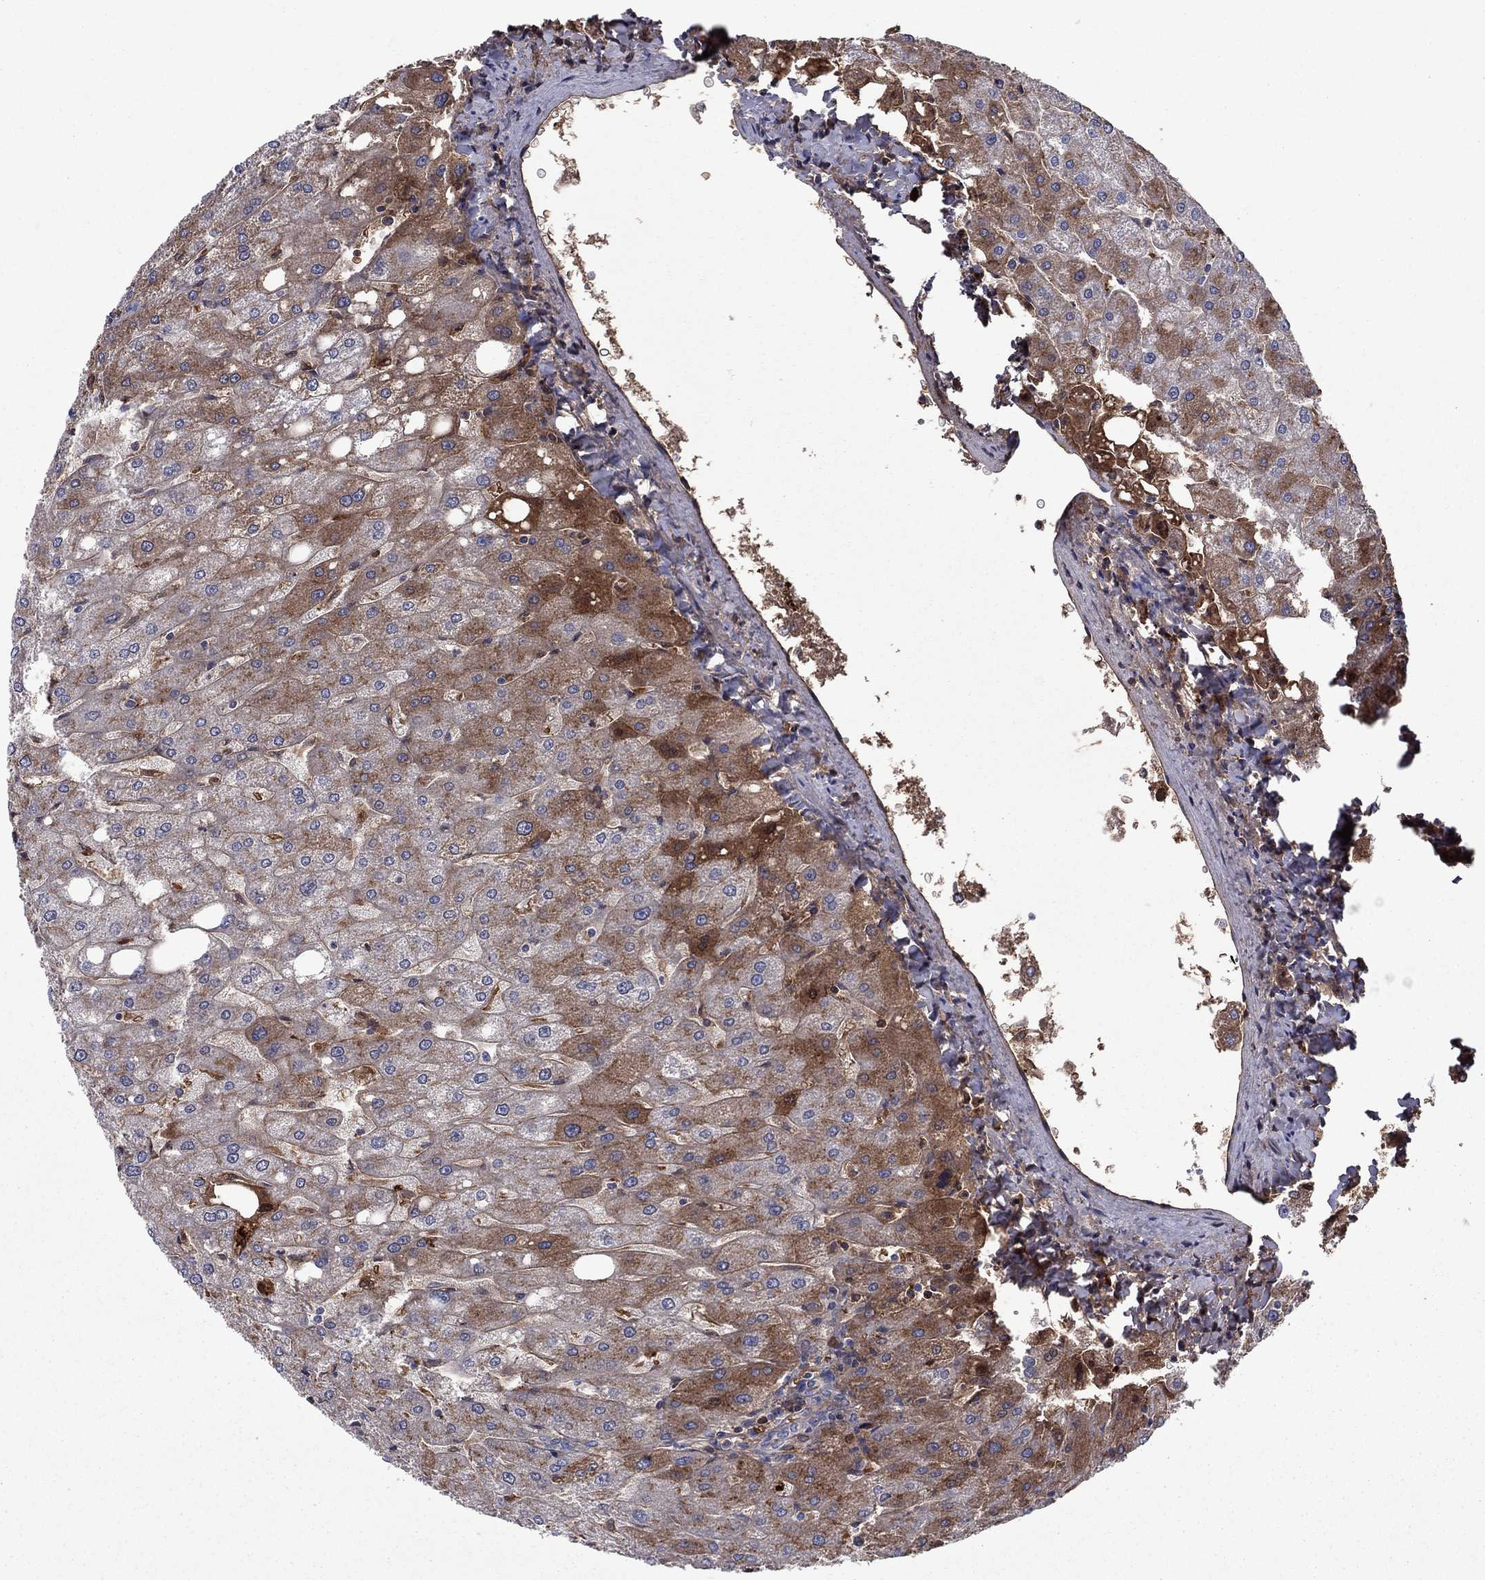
{"staining": {"intensity": "negative", "quantity": "none", "location": "none"}, "tissue": "liver", "cell_type": "Cholangiocytes", "image_type": "normal", "snomed": [{"axis": "morphology", "description": "Normal tissue, NOS"}, {"axis": "topography", "description": "Liver"}], "caption": "High power microscopy histopathology image of an immunohistochemistry (IHC) image of unremarkable liver, revealing no significant staining in cholangiocytes.", "gene": "HPX", "patient": {"sex": "male", "age": 67}}